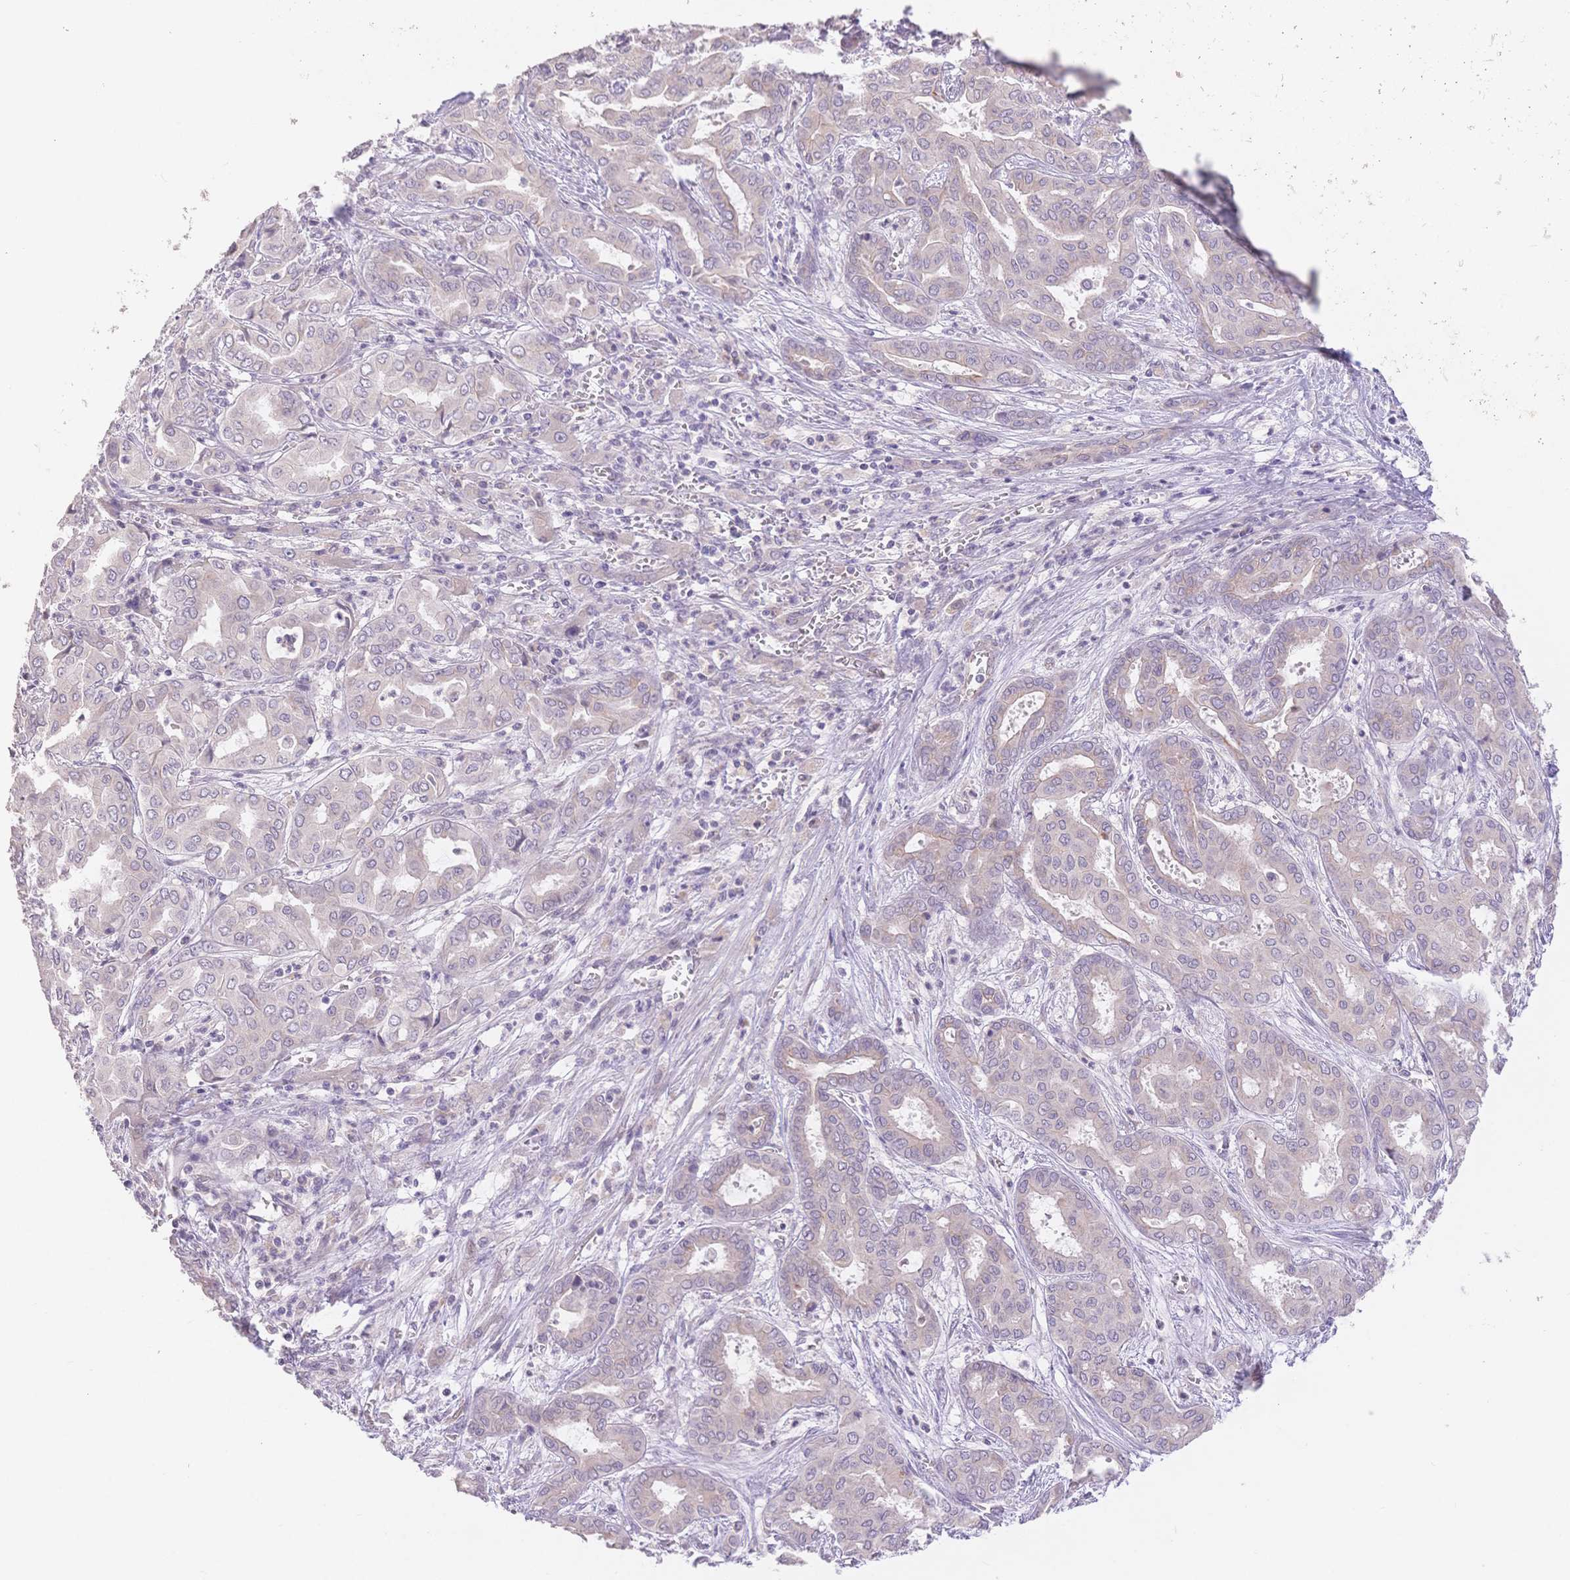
{"staining": {"intensity": "weak", "quantity": "25%-75%", "location": "cytoplasmic/membranous"}, "tissue": "liver cancer", "cell_type": "Tumor cells", "image_type": "cancer", "snomed": [{"axis": "morphology", "description": "Cholangiocarcinoma"}, {"axis": "topography", "description": "Liver"}], "caption": "Liver cancer stained for a protein (brown) exhibits weak cytoplasmic/membranous positive expression in about 25%-75% of tumor cells.", "gene": "SUV39H2", "patient": {"sex": "female", "age": 64}}